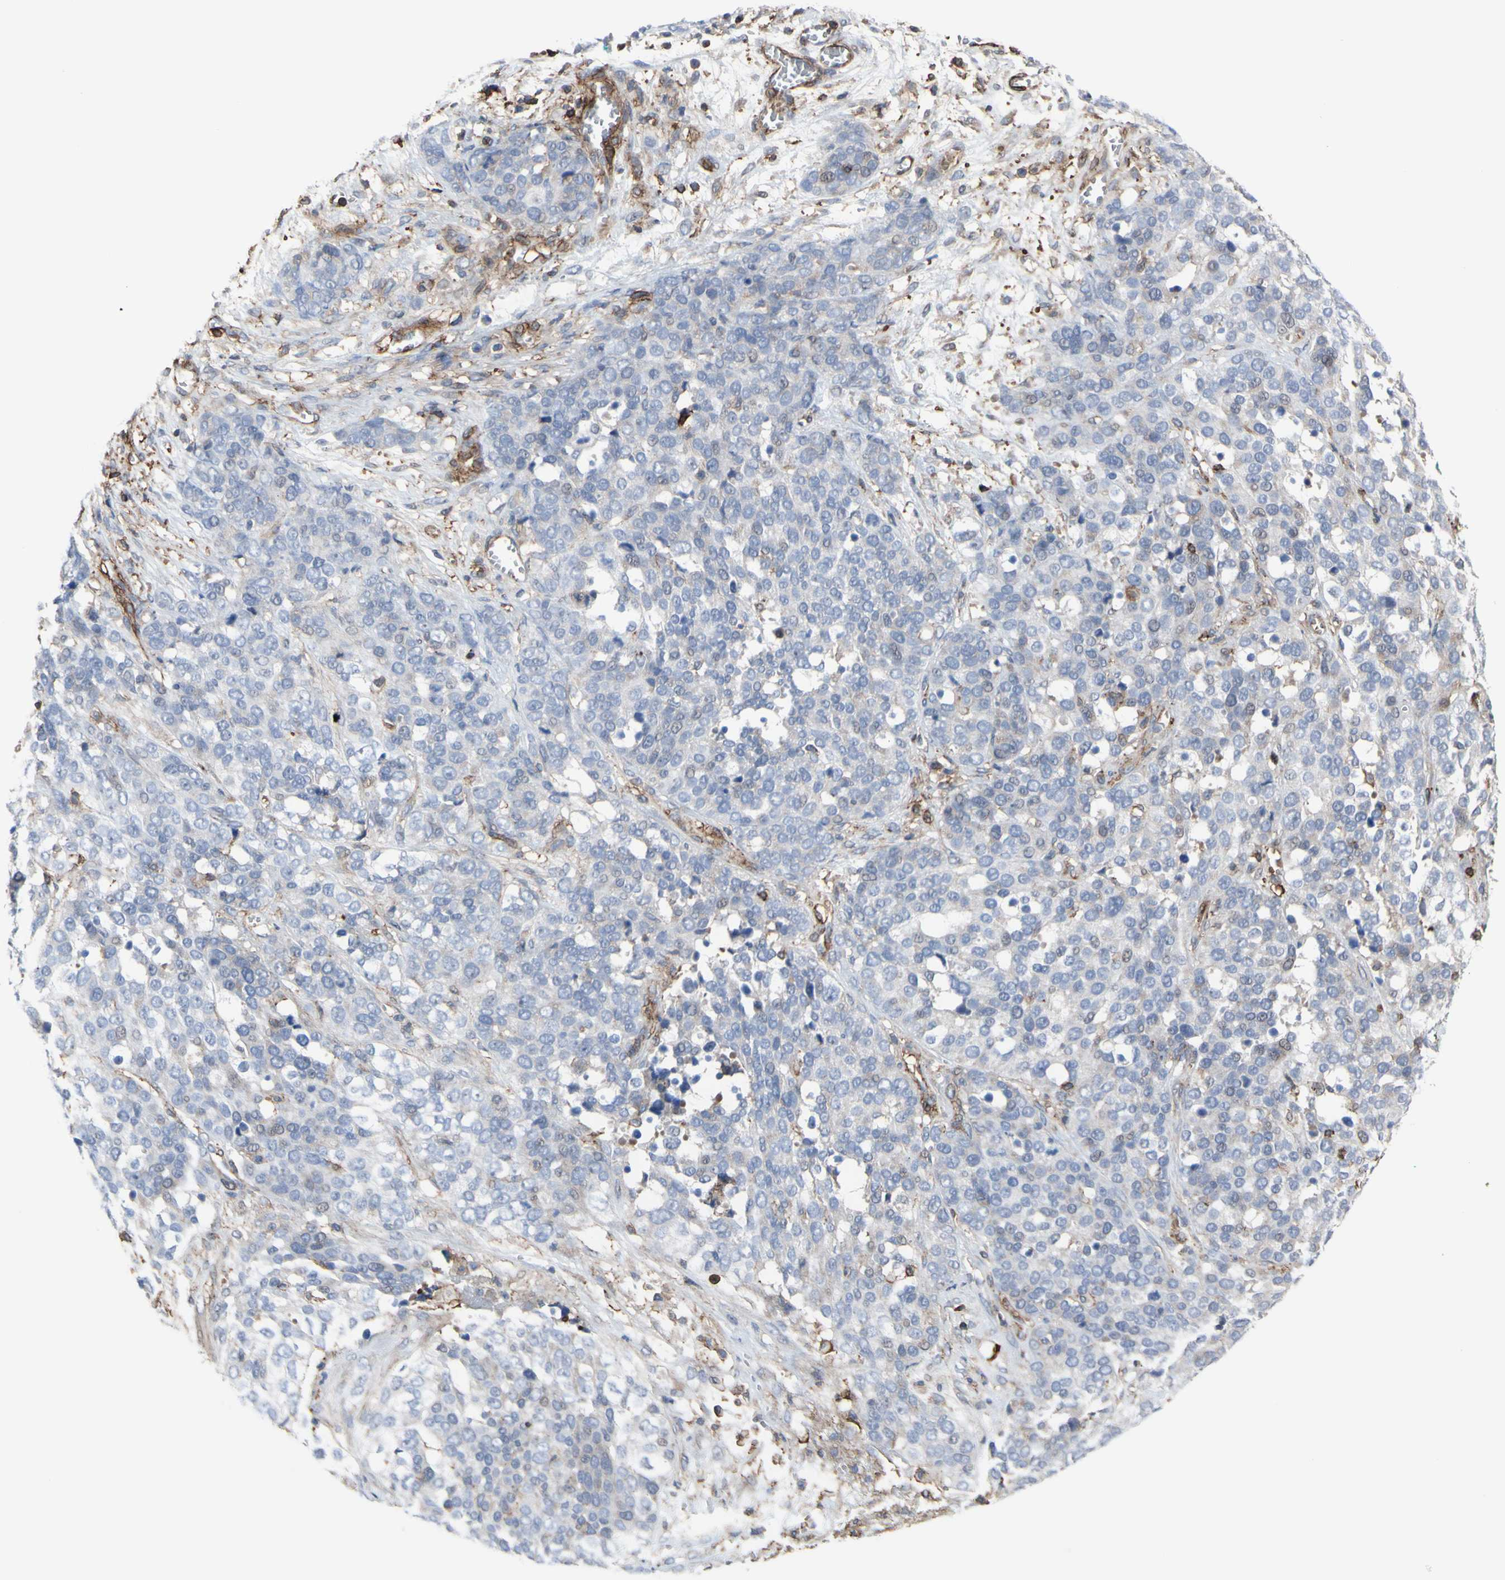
{"staining": {"intensity": "negative", "quantity": "none", "location": "none"}, "tissue": "ovarian cancer", "cell_type": "Tumor cells", "image_type": "cancer", "snomed": [{"axis": "morphology", "description": "Cystadenocarcinoma, serous, NOS"}, {"axis": "topography", "description": "Ovary"}], "caption": "The image exhibits no significant staining in tumor cells of ovarian cancer. Nuclei are stained in blue.", "gene": "ANXA6", "patient": {"sex": "female", "age": 44}}